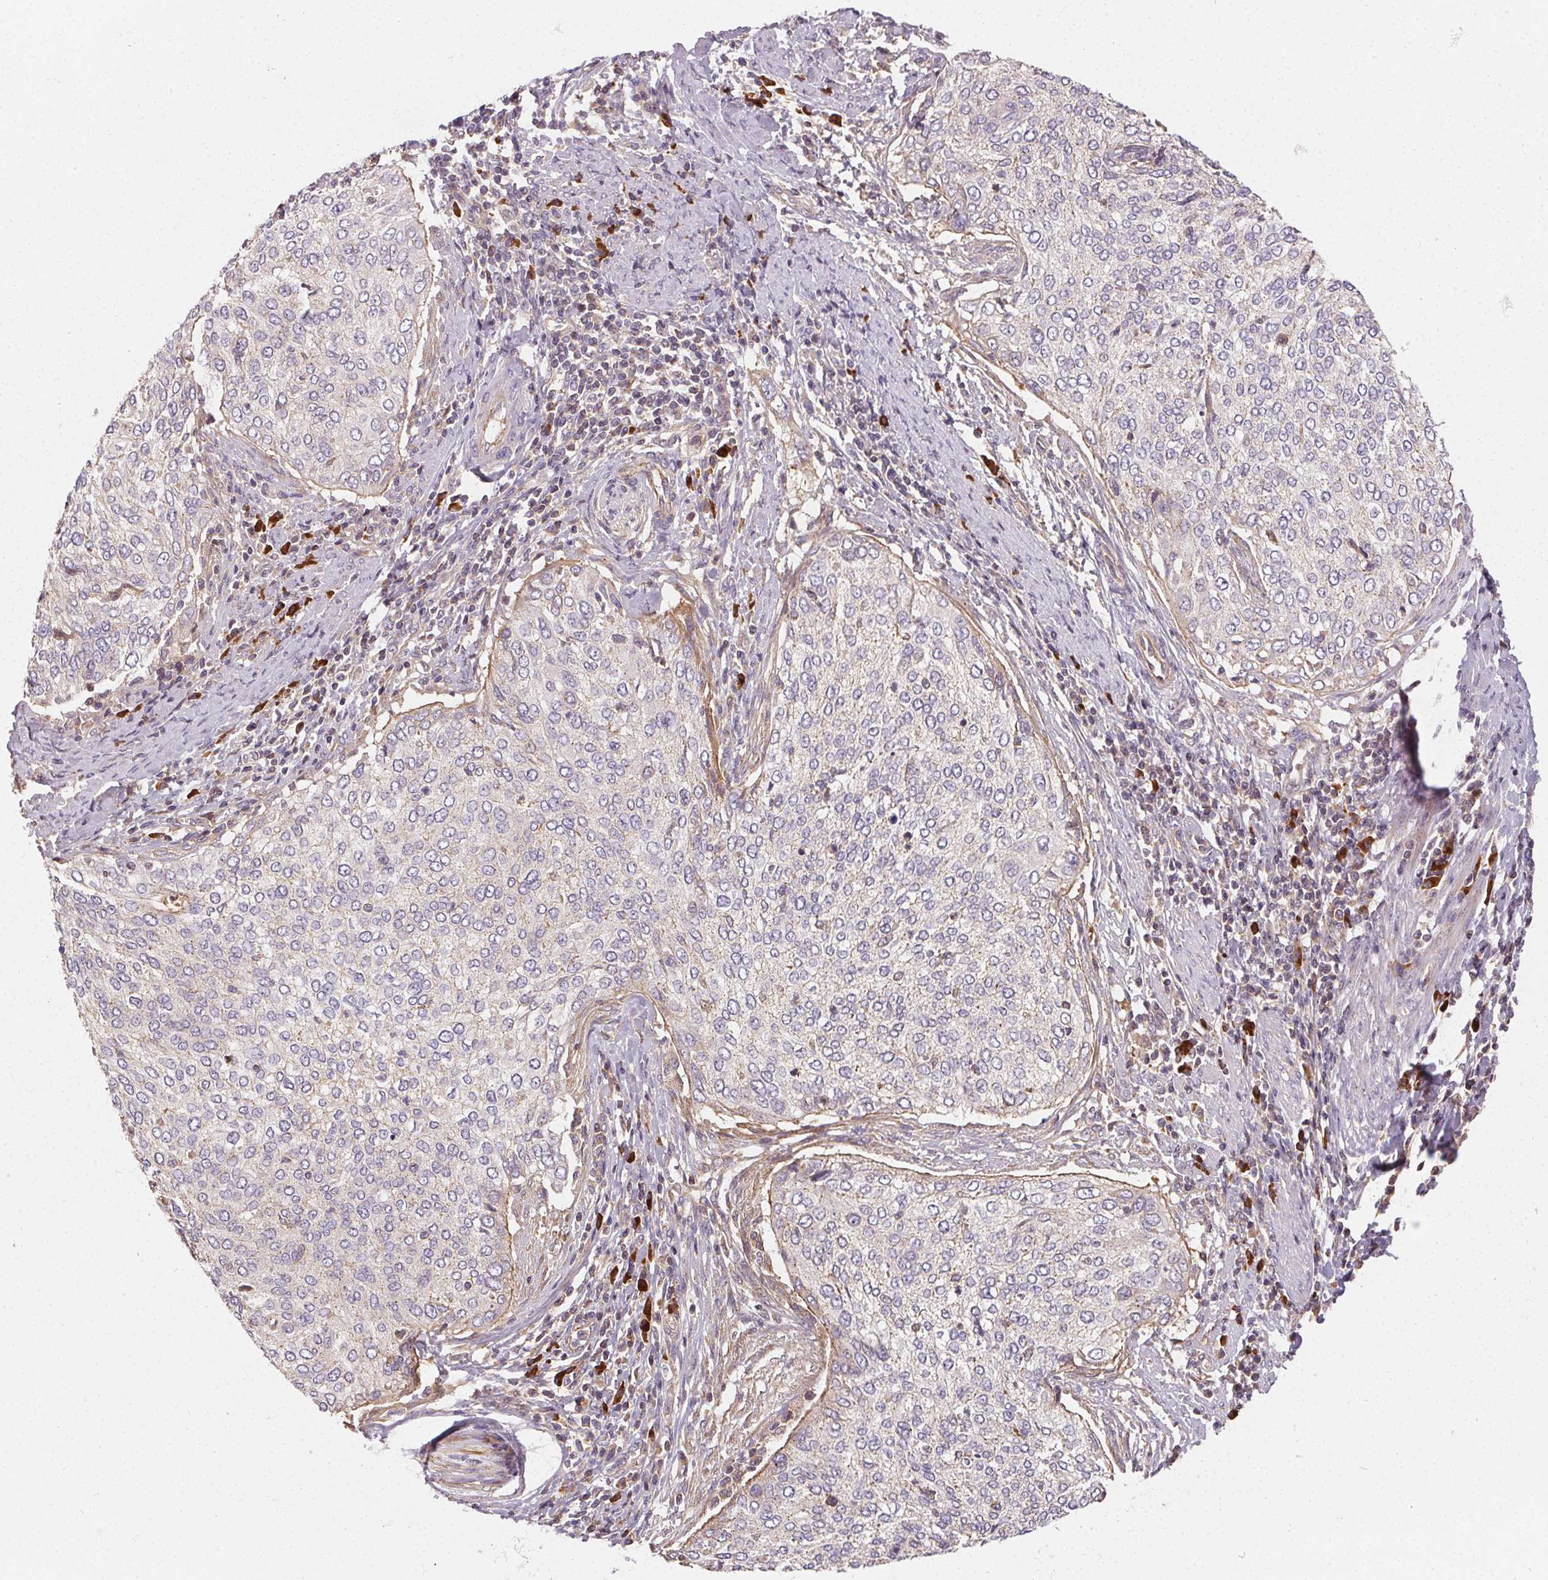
{"staining": {"intensity": "negative", "quantity": "none", "location": "none"}, "tissue": "cervical cancer", "cell_type": "Tumor cells", "image_type": "cancer", "snomed": [{"axis": "morphology", "description": "Squamous cell carcinoma, NOS"}, {"axis": "topography", "description": "Cervix"}], "caption": "Cervical cancer (squamous cell carcinoma) was stained to show a protein in brown. There is no significant positivity in tumor cells.", "gene": "APLP1", "patient": {"sex": "female", "age": 38}}